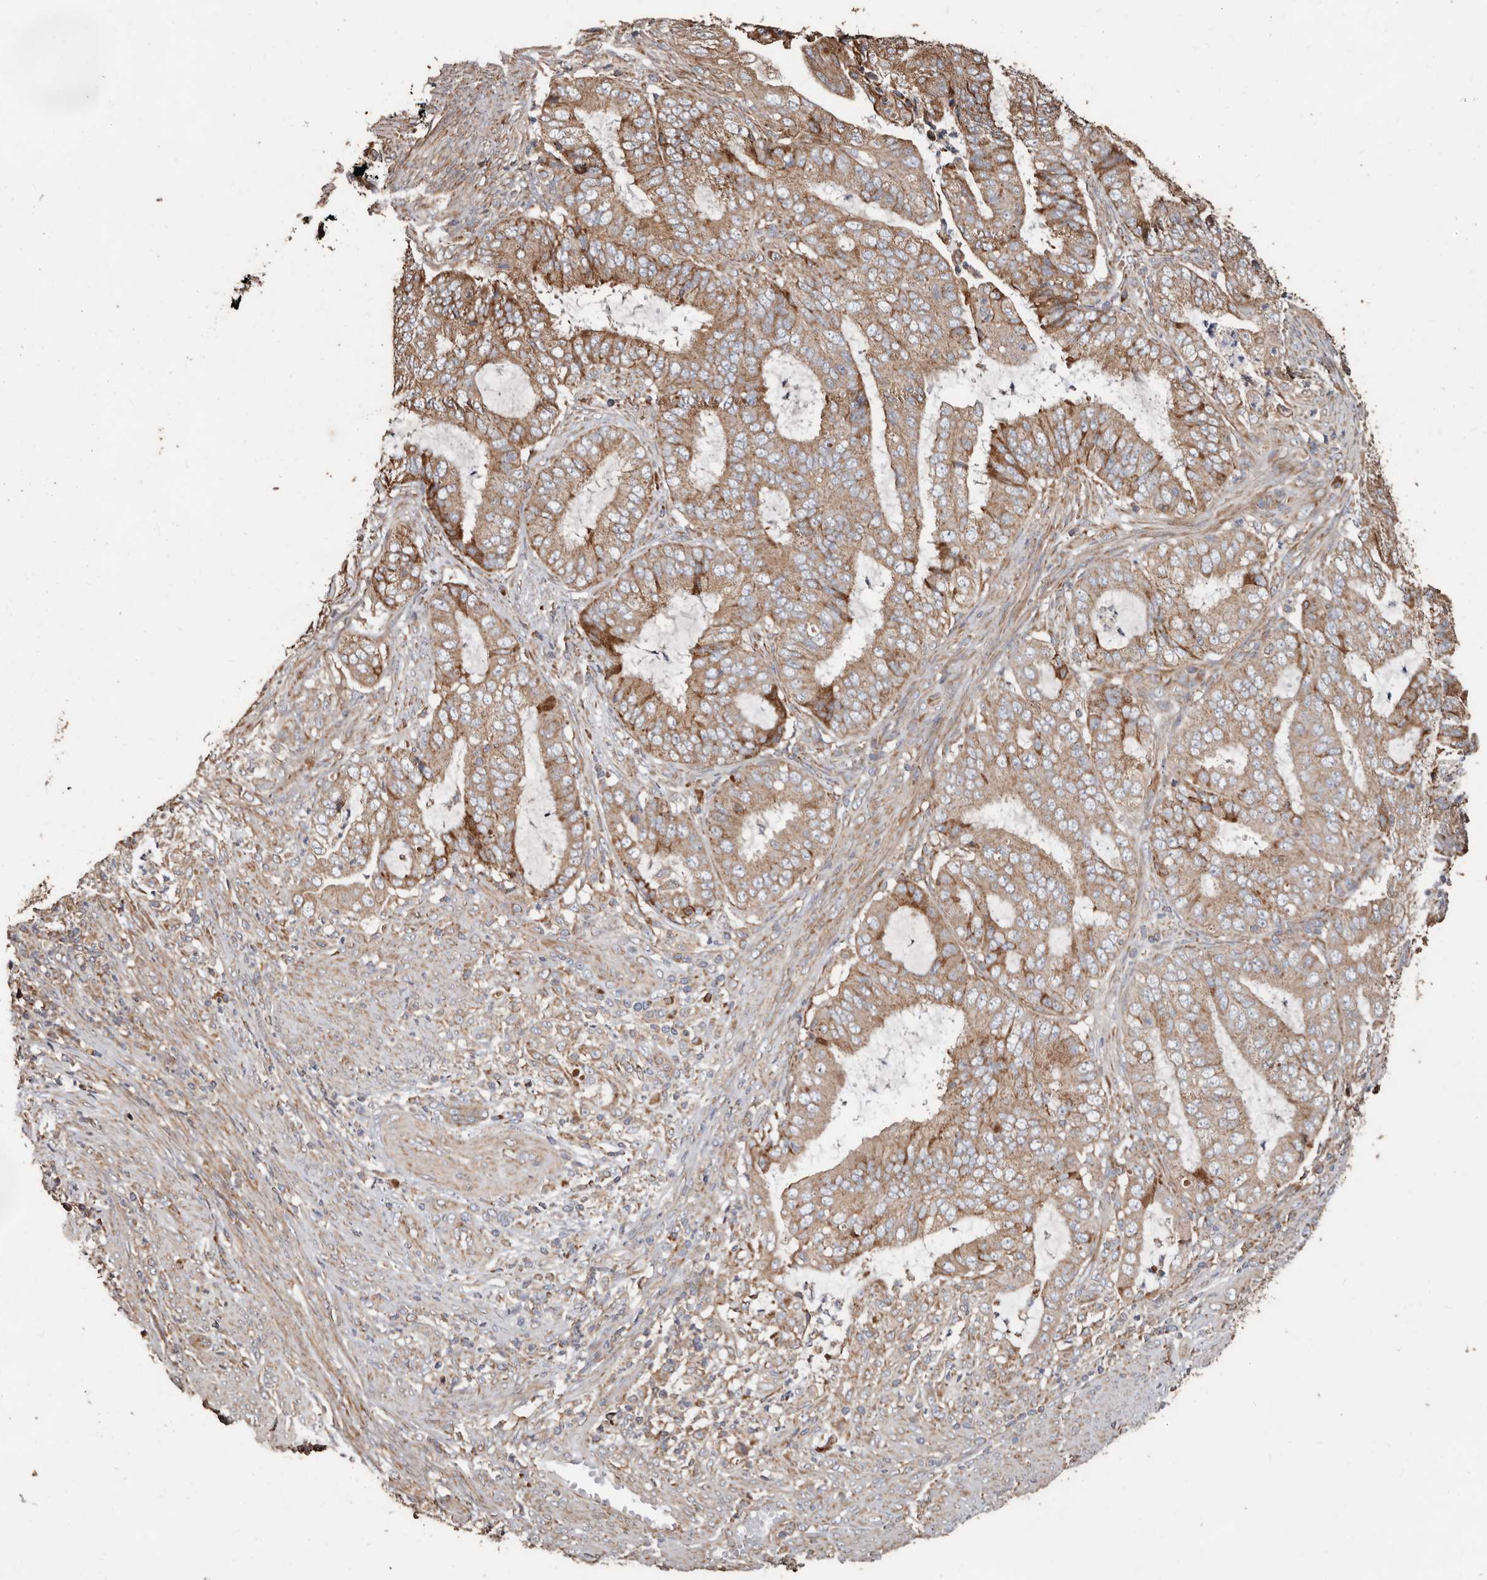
{"staining": {"intensity": "moderate", "quantity": ">75%", "location": "cytoplasmic/membranous"}, "tissue": "endometrial cancer", "cell_type": "Tumor cells", "image_type": "cancer", "snomed": [{"axis": "morphology", "description": "Adenocarcinoma, NOS"}, {"axis": "topography", "description": "Endometrium"}], "caption": "About >75% of tumor cells in endometrial adenocarcinoma show moderate cytoplasmic/membranous protein expression as visualized by brown immunohistochemical staining.", "gene": "OSGIN2", "patient": {"sex": "female", "age": 51}}